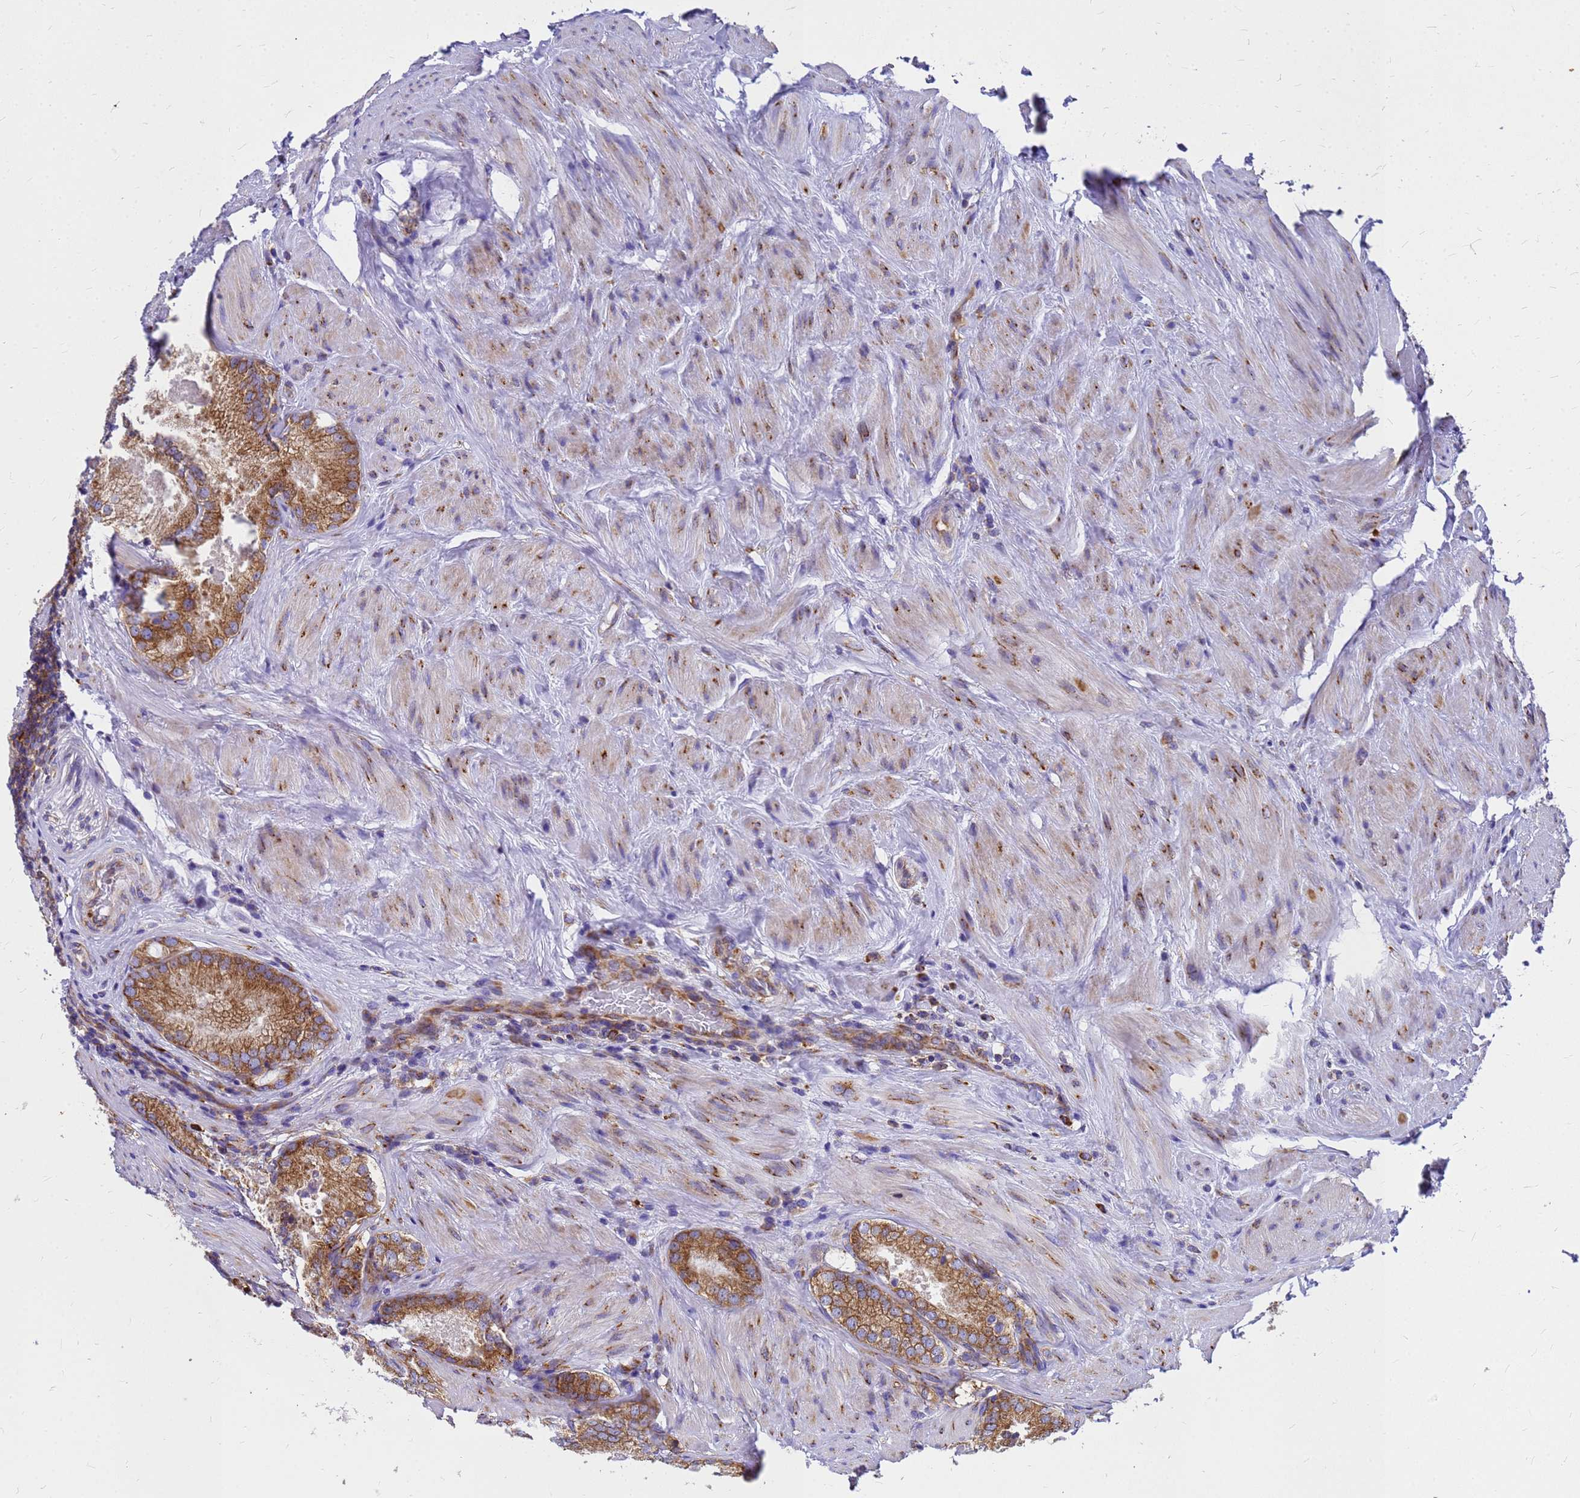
{"staining": {"intensity": "moderate", "quantity": ">75%", "location": "cytoplasmic/membranous"}, "tissue": "prostate cancer", "cell_type": "Tumor cells", "image_type": "cancer", "snomed": [{"axis": "morphology", "description": "Adenocarcinoma, High grade"}, {"axis": "topography", "description": "Prostate"}], "caption": "The image exhibits immunohistochemical staining of adenocarcinoma (high-grade) (prostate). There is moderate cytoplasmic/membranous expression is present in about >75% of tumor cells. (DAB (3,3'-diaminobenzidine) IHC, brown staining for protein, blue staining for nuclei).", "gene": "EEF1D", "patient": {"sex": "male", "age": 66}}